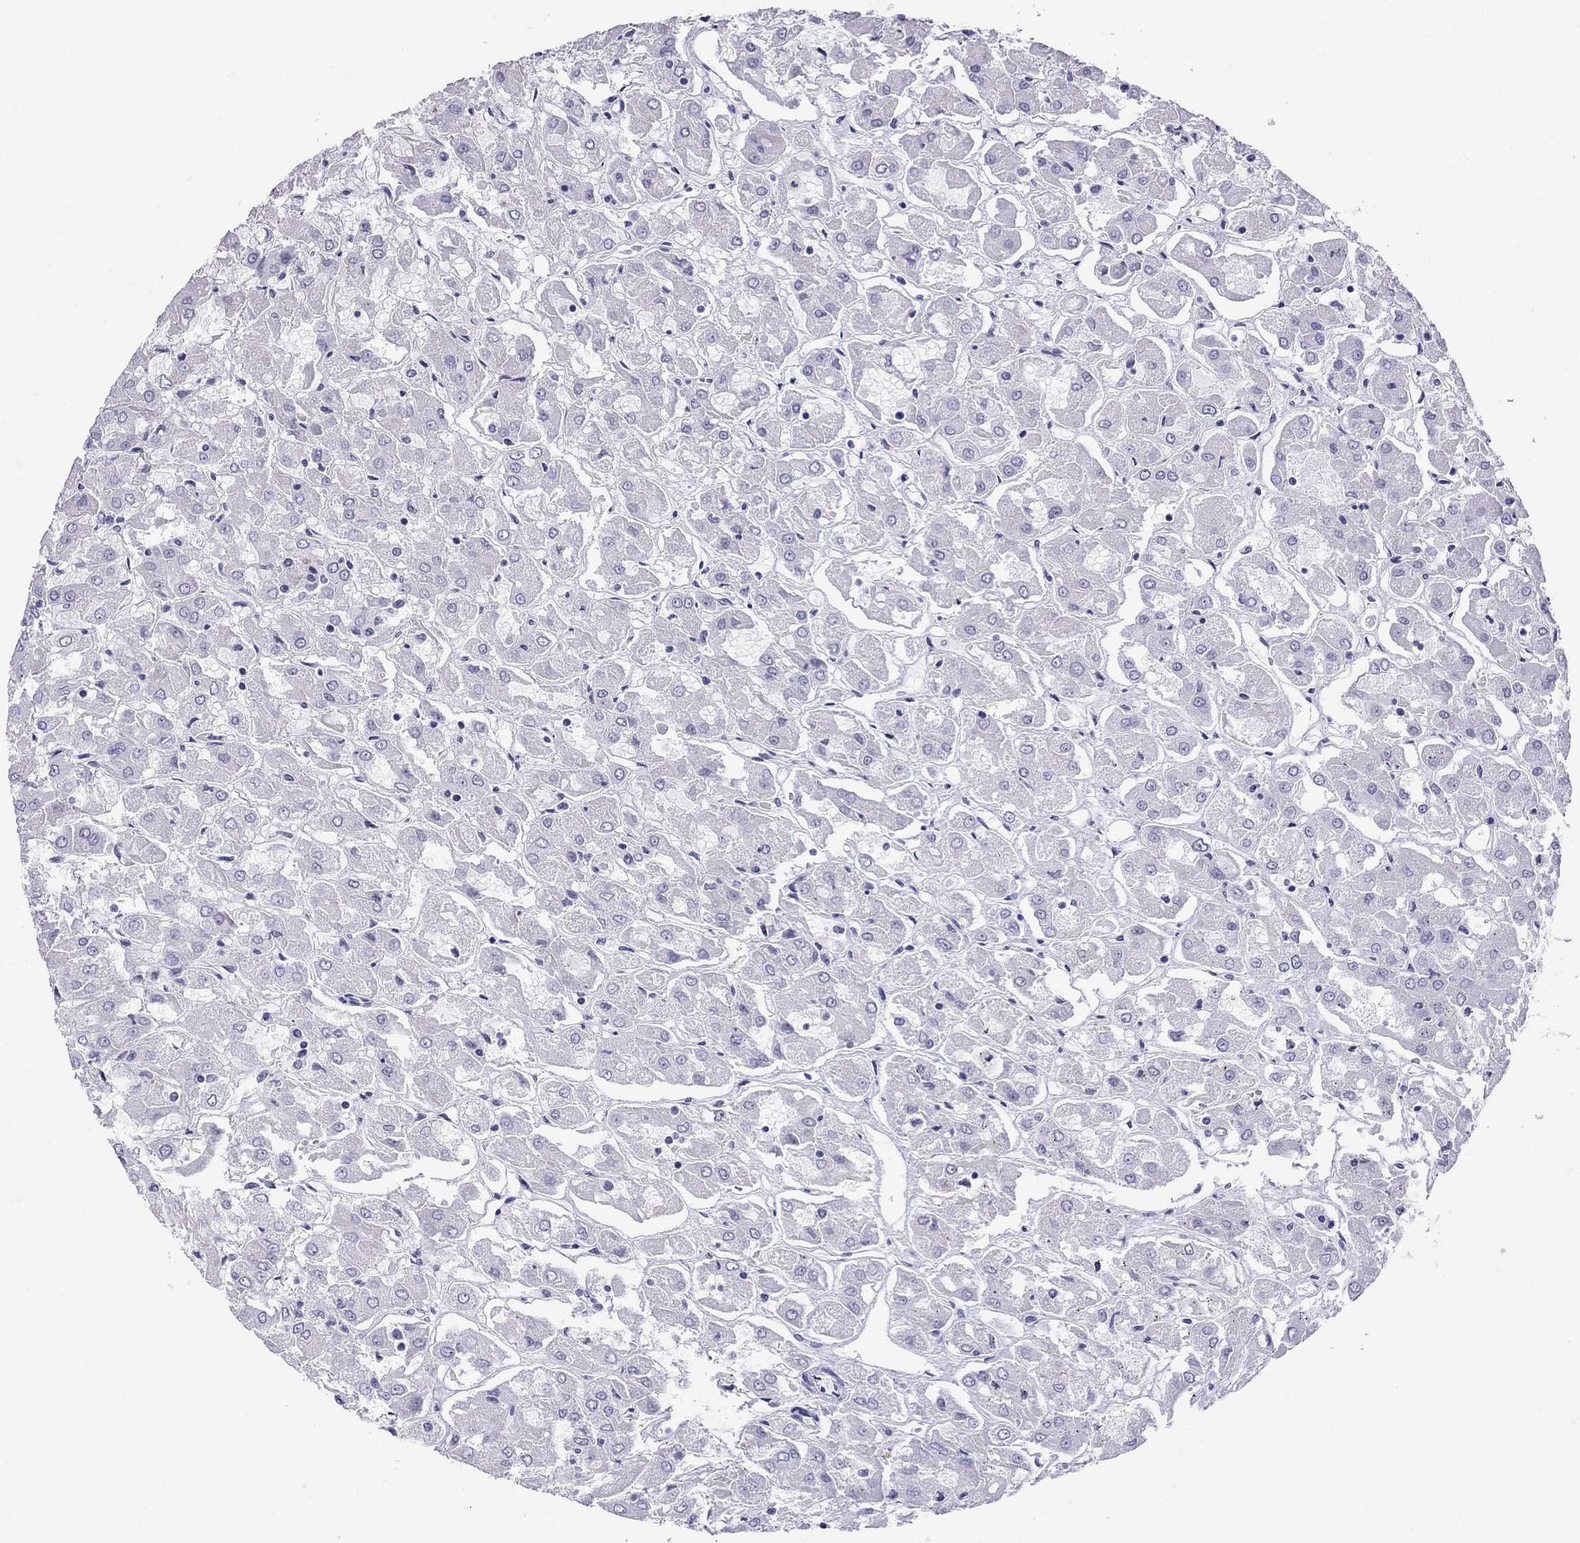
{"staining": {"intensity": "negative", "quantity": "none", "location": "none"}, "tissue": "renal cancer", "cell_type": "Tumor cells", "image_type": "cancer", "snomed": [{"axis": "morphology", "description": "Adenocarcinoma, NOS"}, {"axis": "topography", "description": "Kidney"}], "caption": "Immunohistochemical staining of adenocarcinoma (renal) shows no significant expression in tumor cells.", "gene": "LYAR", "patient": {"sex": "male", "age": 72}}